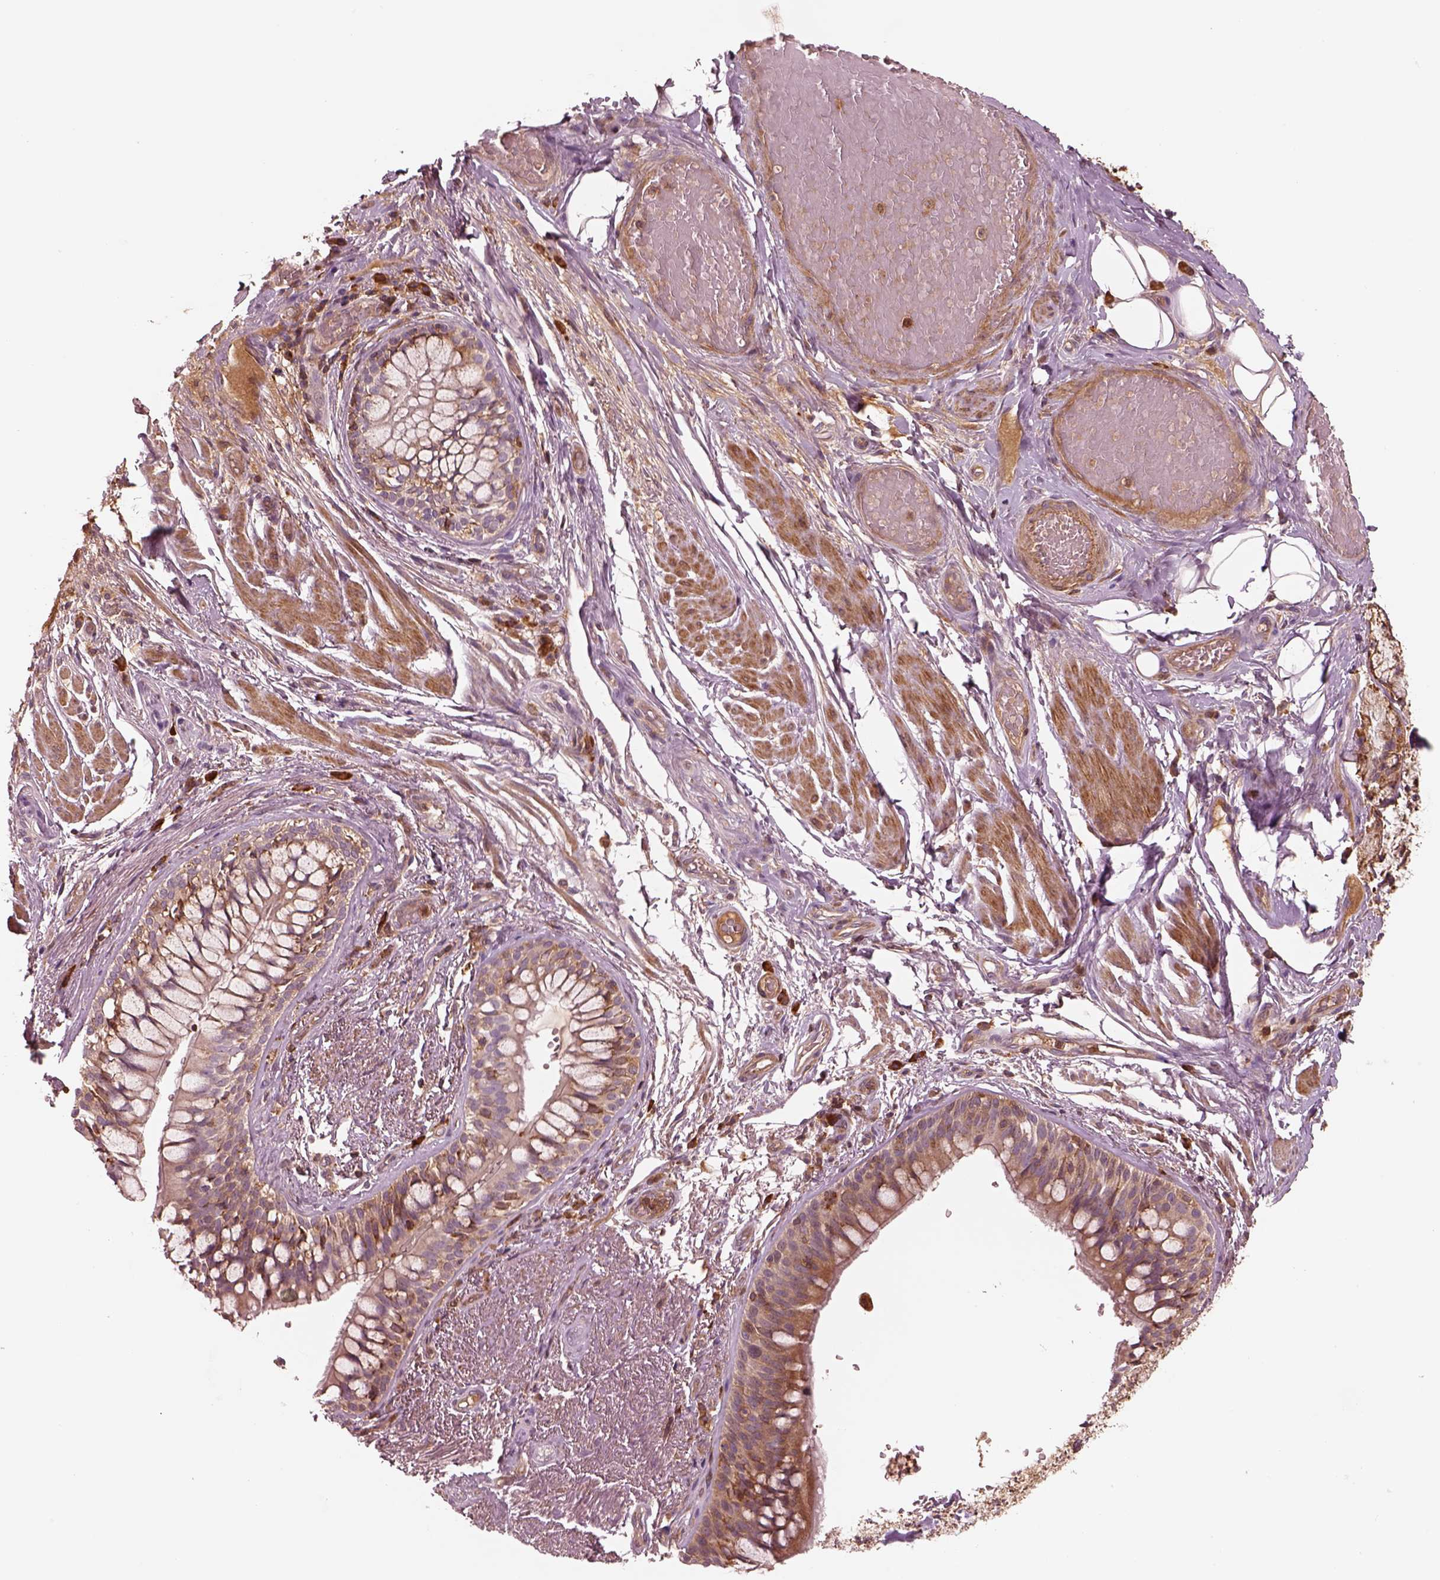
{"staining": {"intensity": "negative", "quantity": "none", "location": "none"}, "tissue": "adipose tissue", "cell_type": "Adipocytes", "image_type": "normal", "snomed": [{"axis": "morphology", "description": "Normal tissue, NOS"}, {"axis": "topography", "description": "Cartilage tissue"}, {"axis": "topography", "description": "Bronchus"}], "caption": "High magnification brightfield microscopy of unremarkable adipose tissue stained with DAB (brown) and counterstained with hematoxylin (blue): adipocytes show no significant staining. (Brightfield microscopy of DAB IHC at high magnification).", "gene": "ASCC2", "patient": {"sex": "male", "age": 64}}